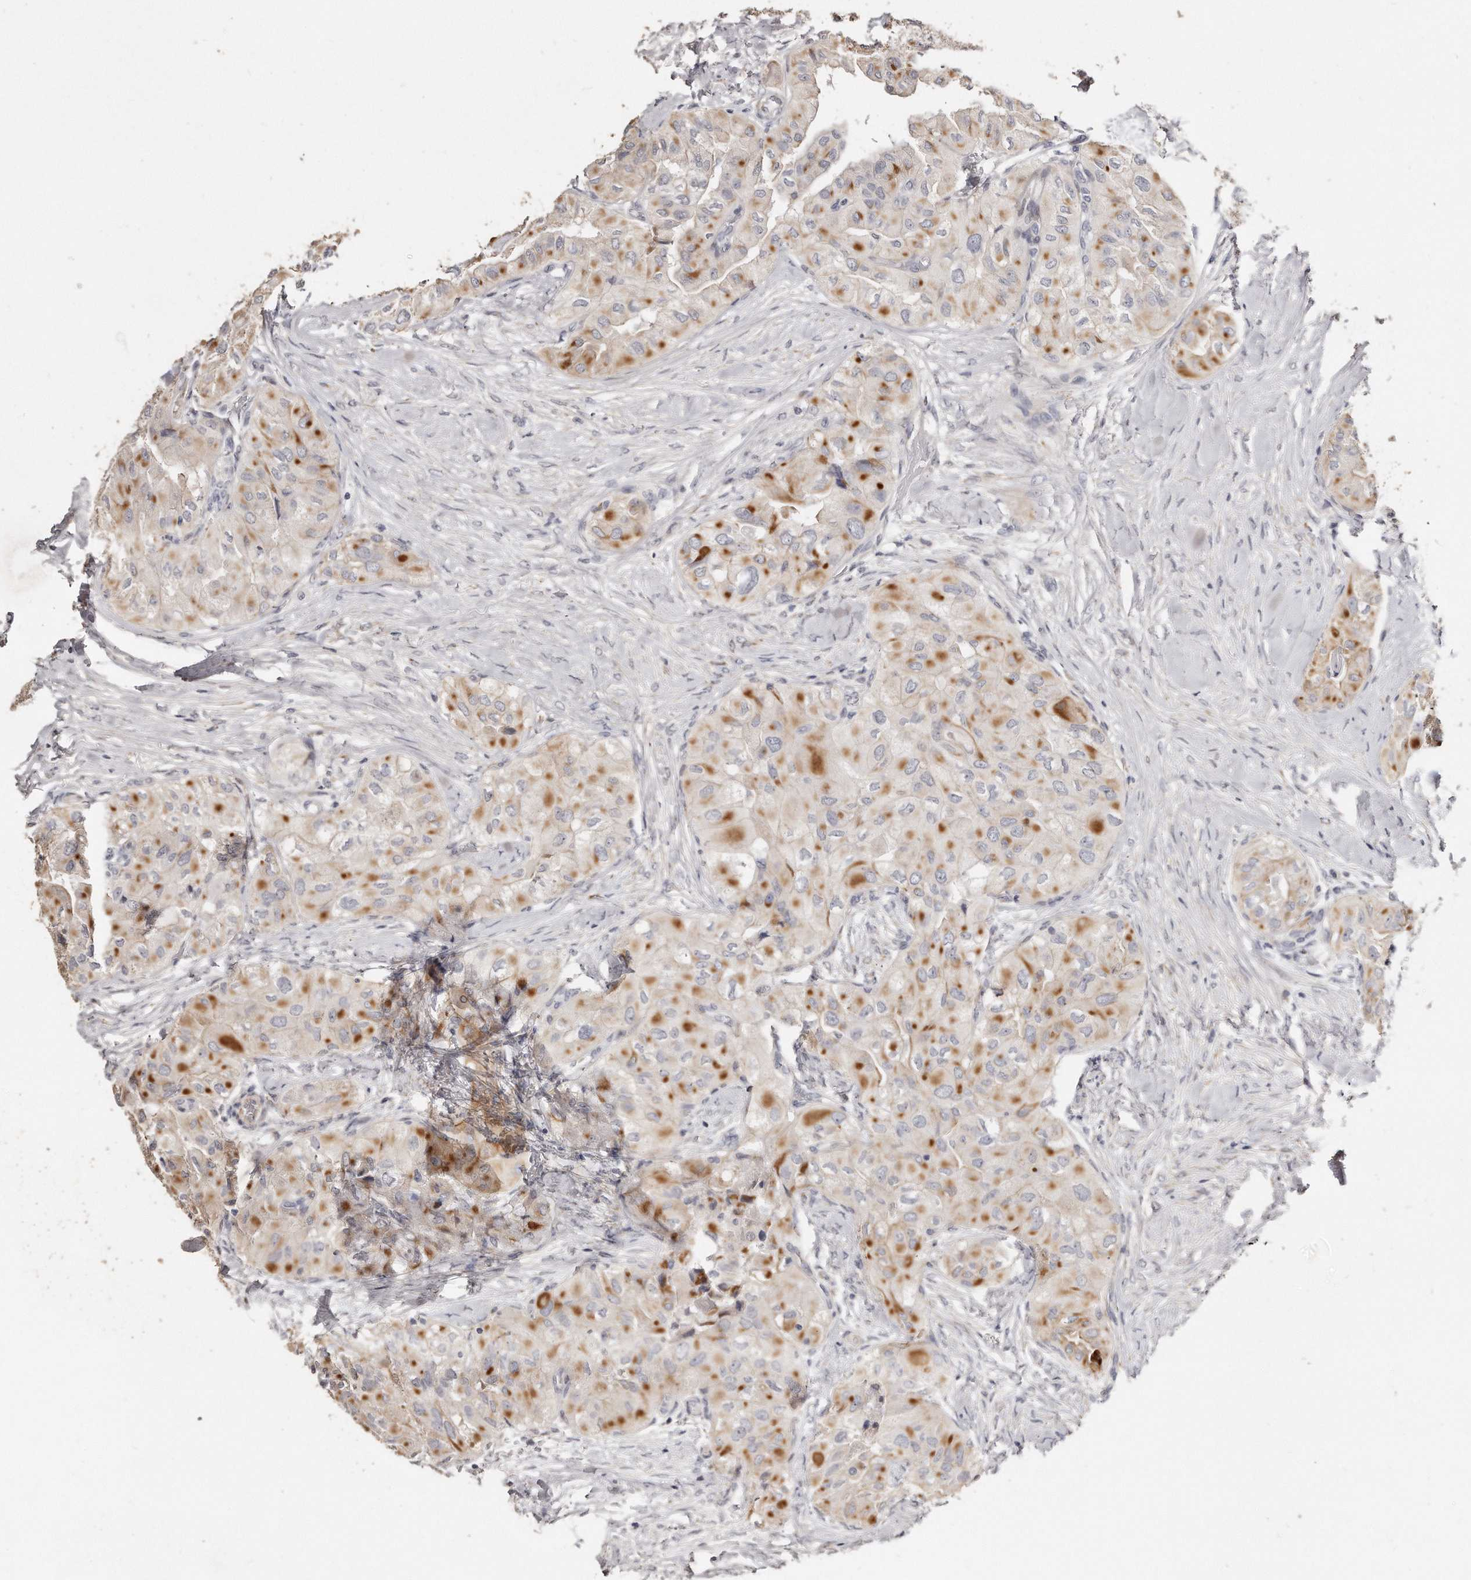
{"staining": {"intensity": "strong", "quantity": "25%-75%", "location": "cytoplasmic/membranous"}, "tissue": "thyroid cancer", "cell_type": "Tumor cells", "image_type": "cancer", "snomed": [{"axis": "morphology", "description": "Papillary adenocarcinoma, NOS"}, {"axis": "topography", "description": "Thyroid gland"}], "caption": "Immunohistochemistry (DAB (3,3'-diaminobenzidine)) staining of human papillary adenocarcinoma (thyroid) displays strong cytoplasmic/membranous protein staining in about 25%-75% of tumor cells.", "gene": "ZYG11A", "patient": {"sex": "female", "age": 59}}